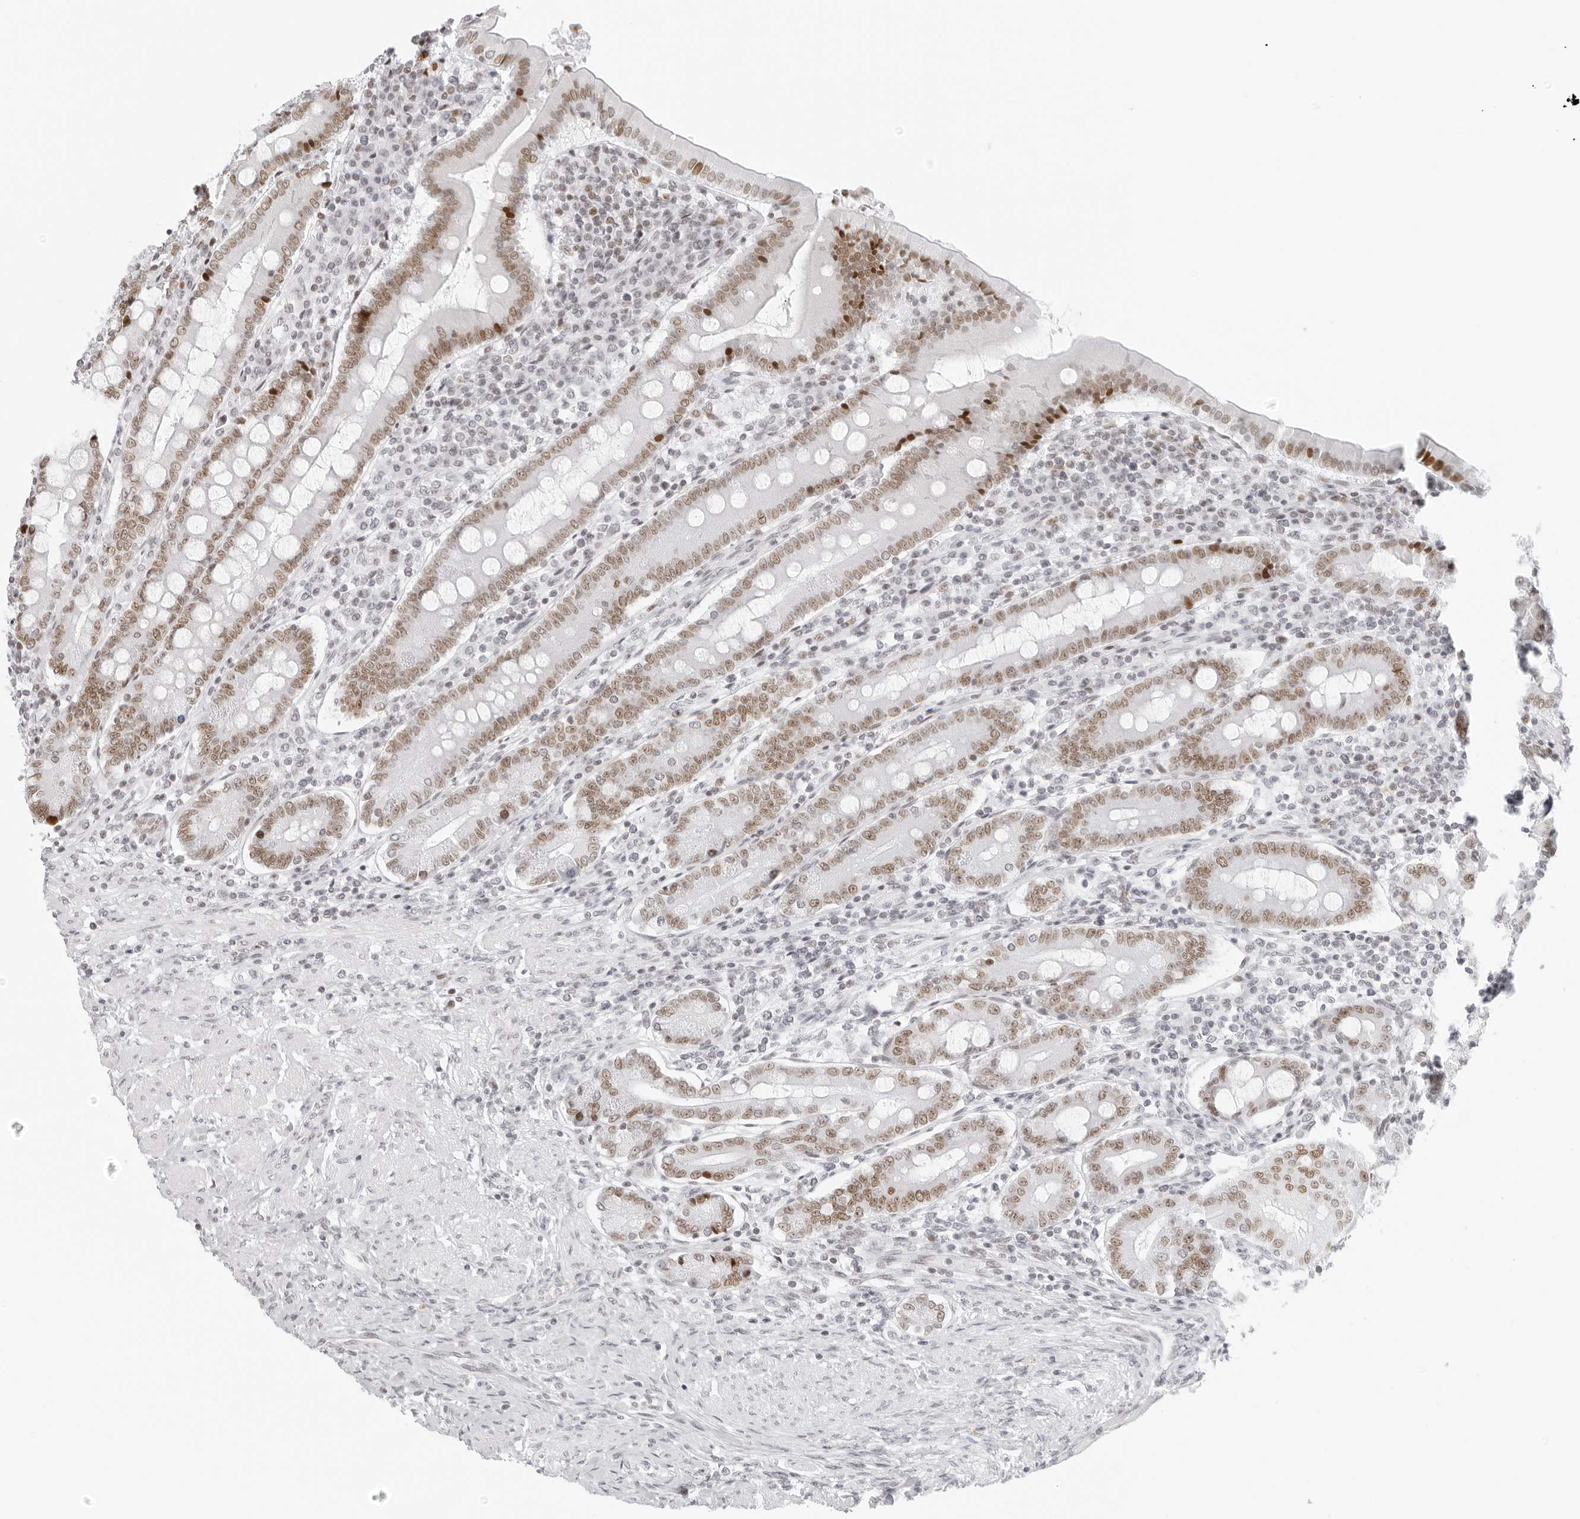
{"staining": {"intensity": "moderate", "quantity": ">75%", "location": "nuclear"}, "tissue": "duodenum", "cell_type": "Glandular cells", "image_type": "normal", "snomed": [{"axis": "morphology", "description": "Normal tissue, NOS"}, {"axis": "morphology", "description": "Adenocarcinoma, NOS"}, {"axis": "topography", "description": "Pancreas"}, {"axis": "topography", "description": "Duodenum"}], "caption": "About >75% of glandular cells in benign human duodenum show moderate nuclear protein expression as visualized by brown immunohistochemical staining.", "gene": "RCC1", "patient": {"sex": "male", "age": 50}}